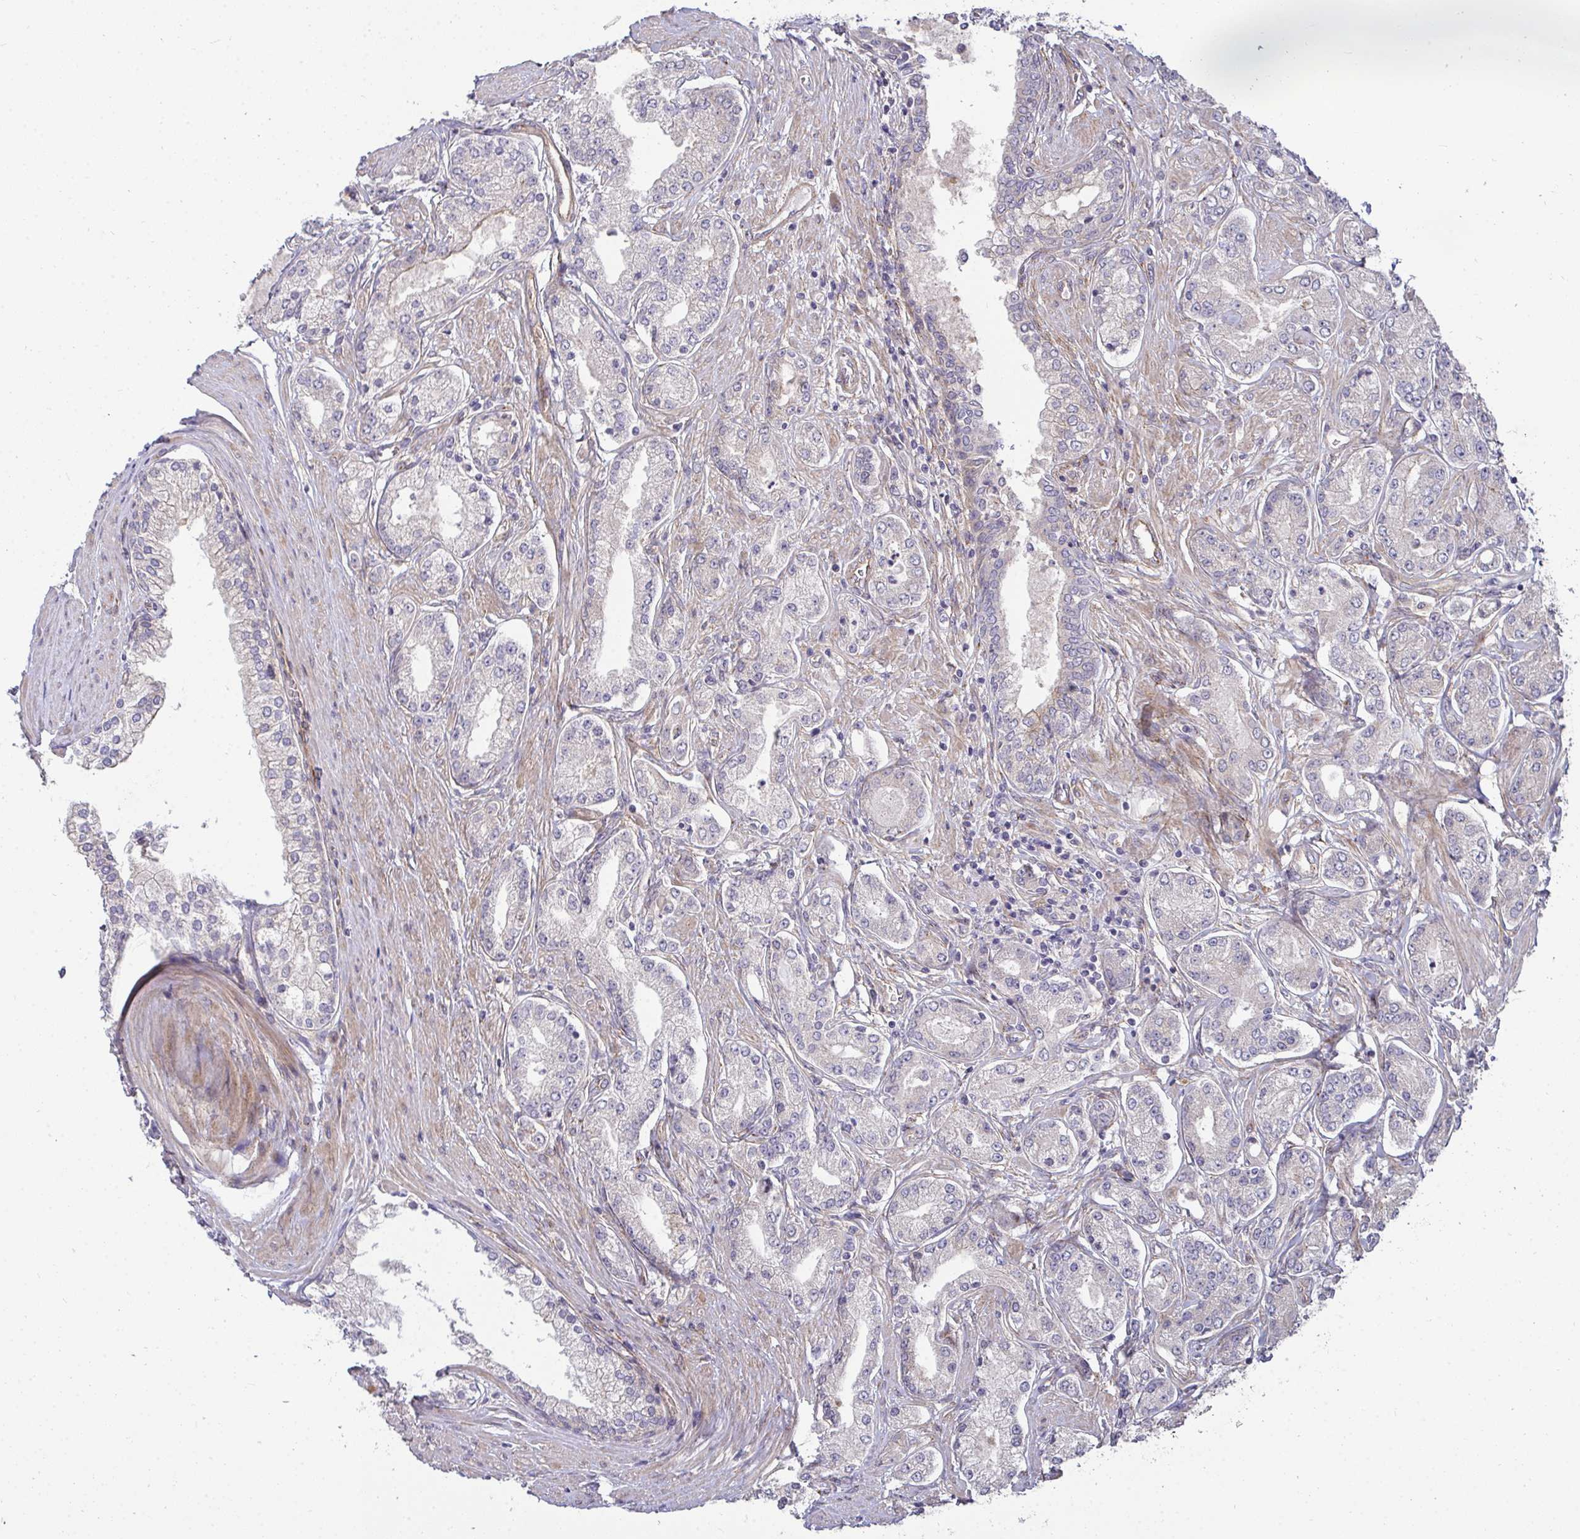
{"staining": {"intensity": "moderate", "quantity": "25%-75%", "location": "cytoplasmic/membranous"}, "tissue": "prostate cancer", "cell_type": "Tumor cells", "image_type": "cancer", "snomed": [{"axis": "morphology", "description": "Adenocarcinoma, High grade"}, {"axis": "topography", "description": "Prostate"}], "caption": "High-power microscopy captured an IHC image of prostate cancer (high-grade adenocarcinoma), revealing moderate cytoplasmic/membranous positivity in about 25%-75% of tumor cells.", "gene": "SH2D1B", "patient": {"sex": "male", "age": 66}}